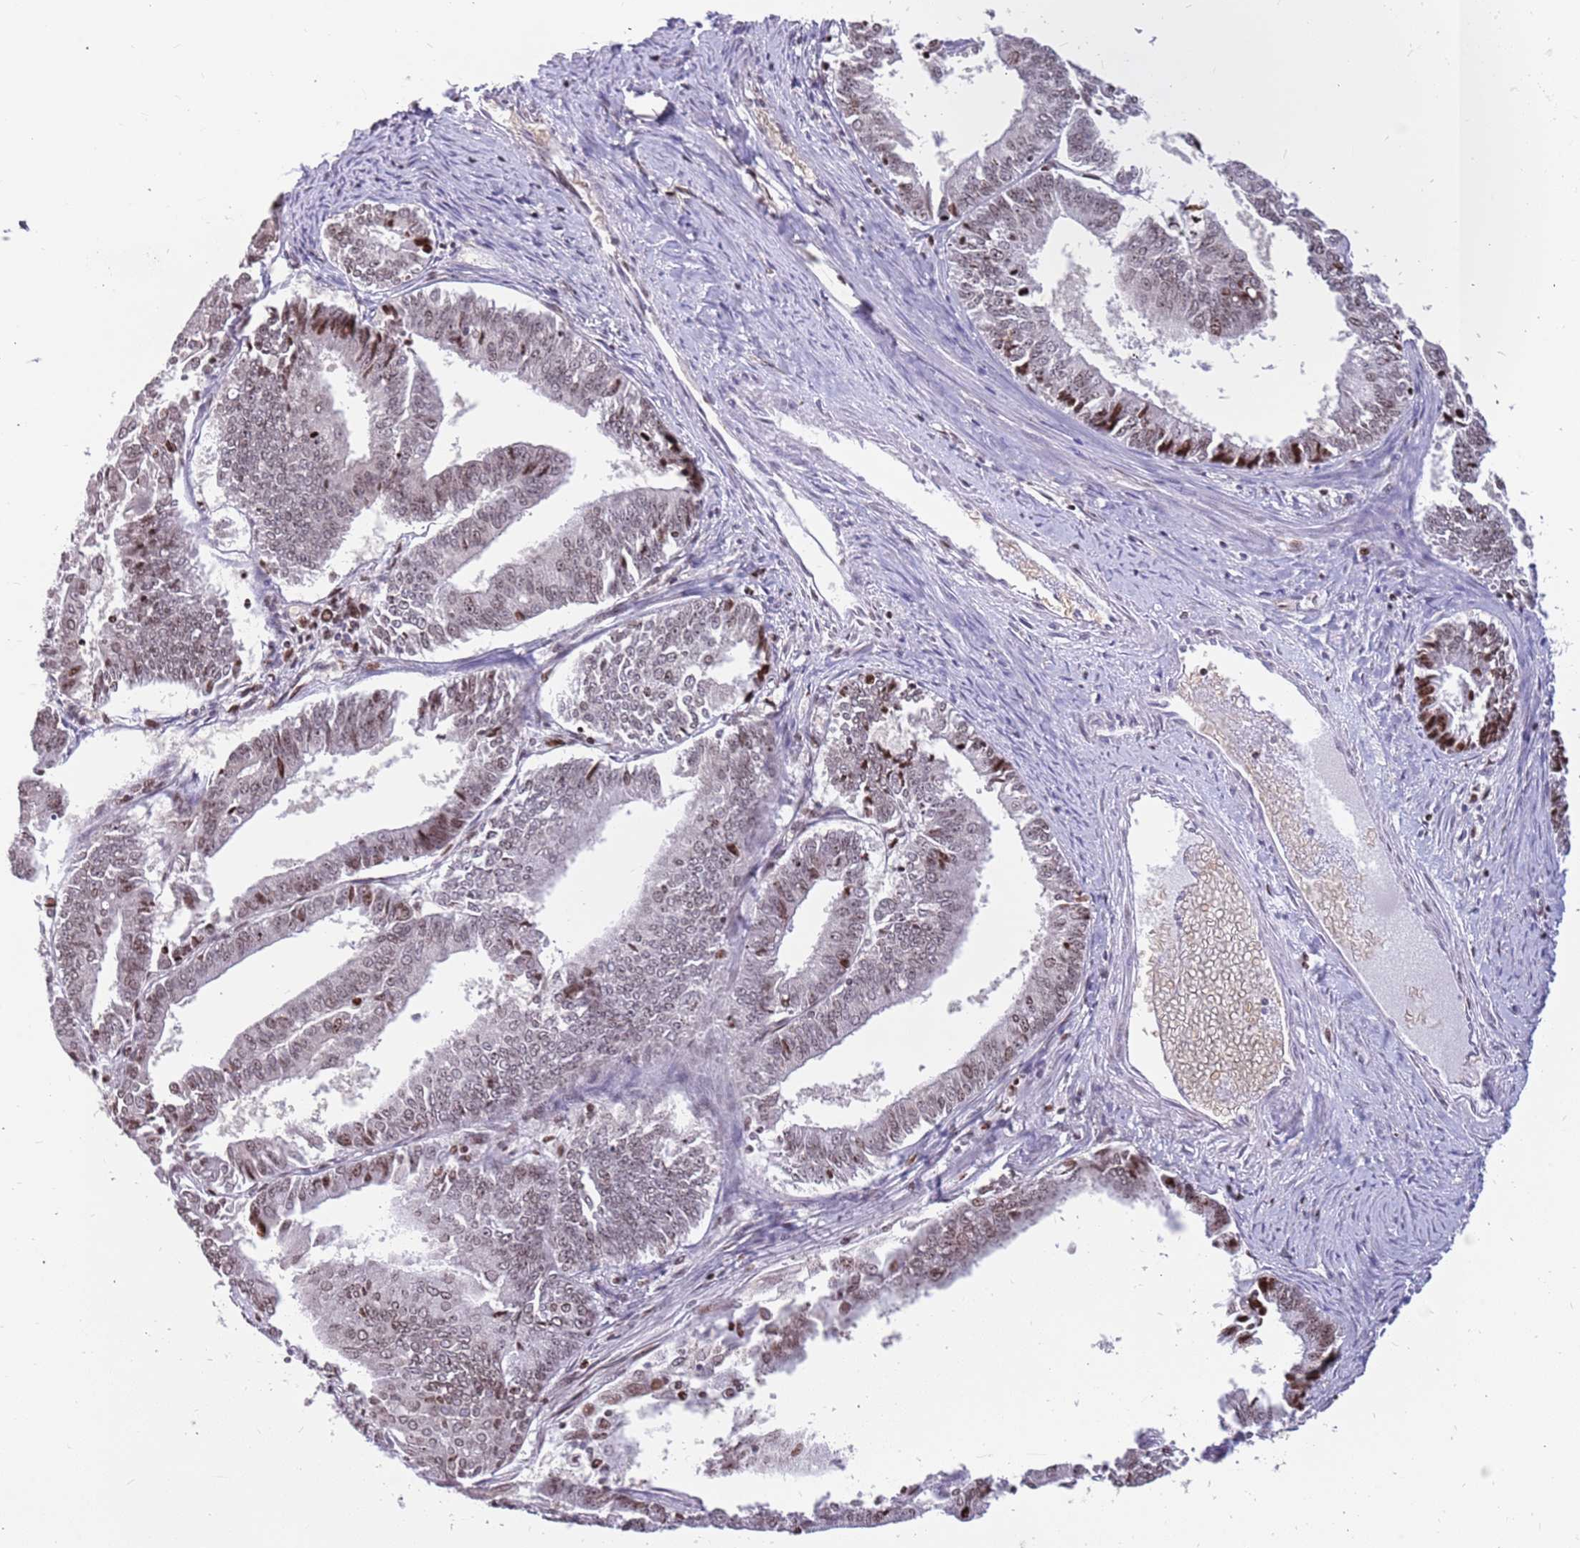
{"staining": {"intensity": "moderate", "quantity": "25%-75%", "location": "nuclear"}, "tissue": "endometrial cancer", "cell_type": "Tumor cells", "image_type": "cancer", "snomed": [{"axis": "morphology", "description": "Adenocarcinoma, NOS"}, {"axis": "topography", "description": "Endometrium"}], "caption": "Brown immunohistochemical staining in human adenocarcinoma (endometrial) demonstrates moderate nuclear expression in approximately 25%-75% of tumor cells.", "gene": "ARHGEF5", "patient": {"sex": "female", "age": 73}}